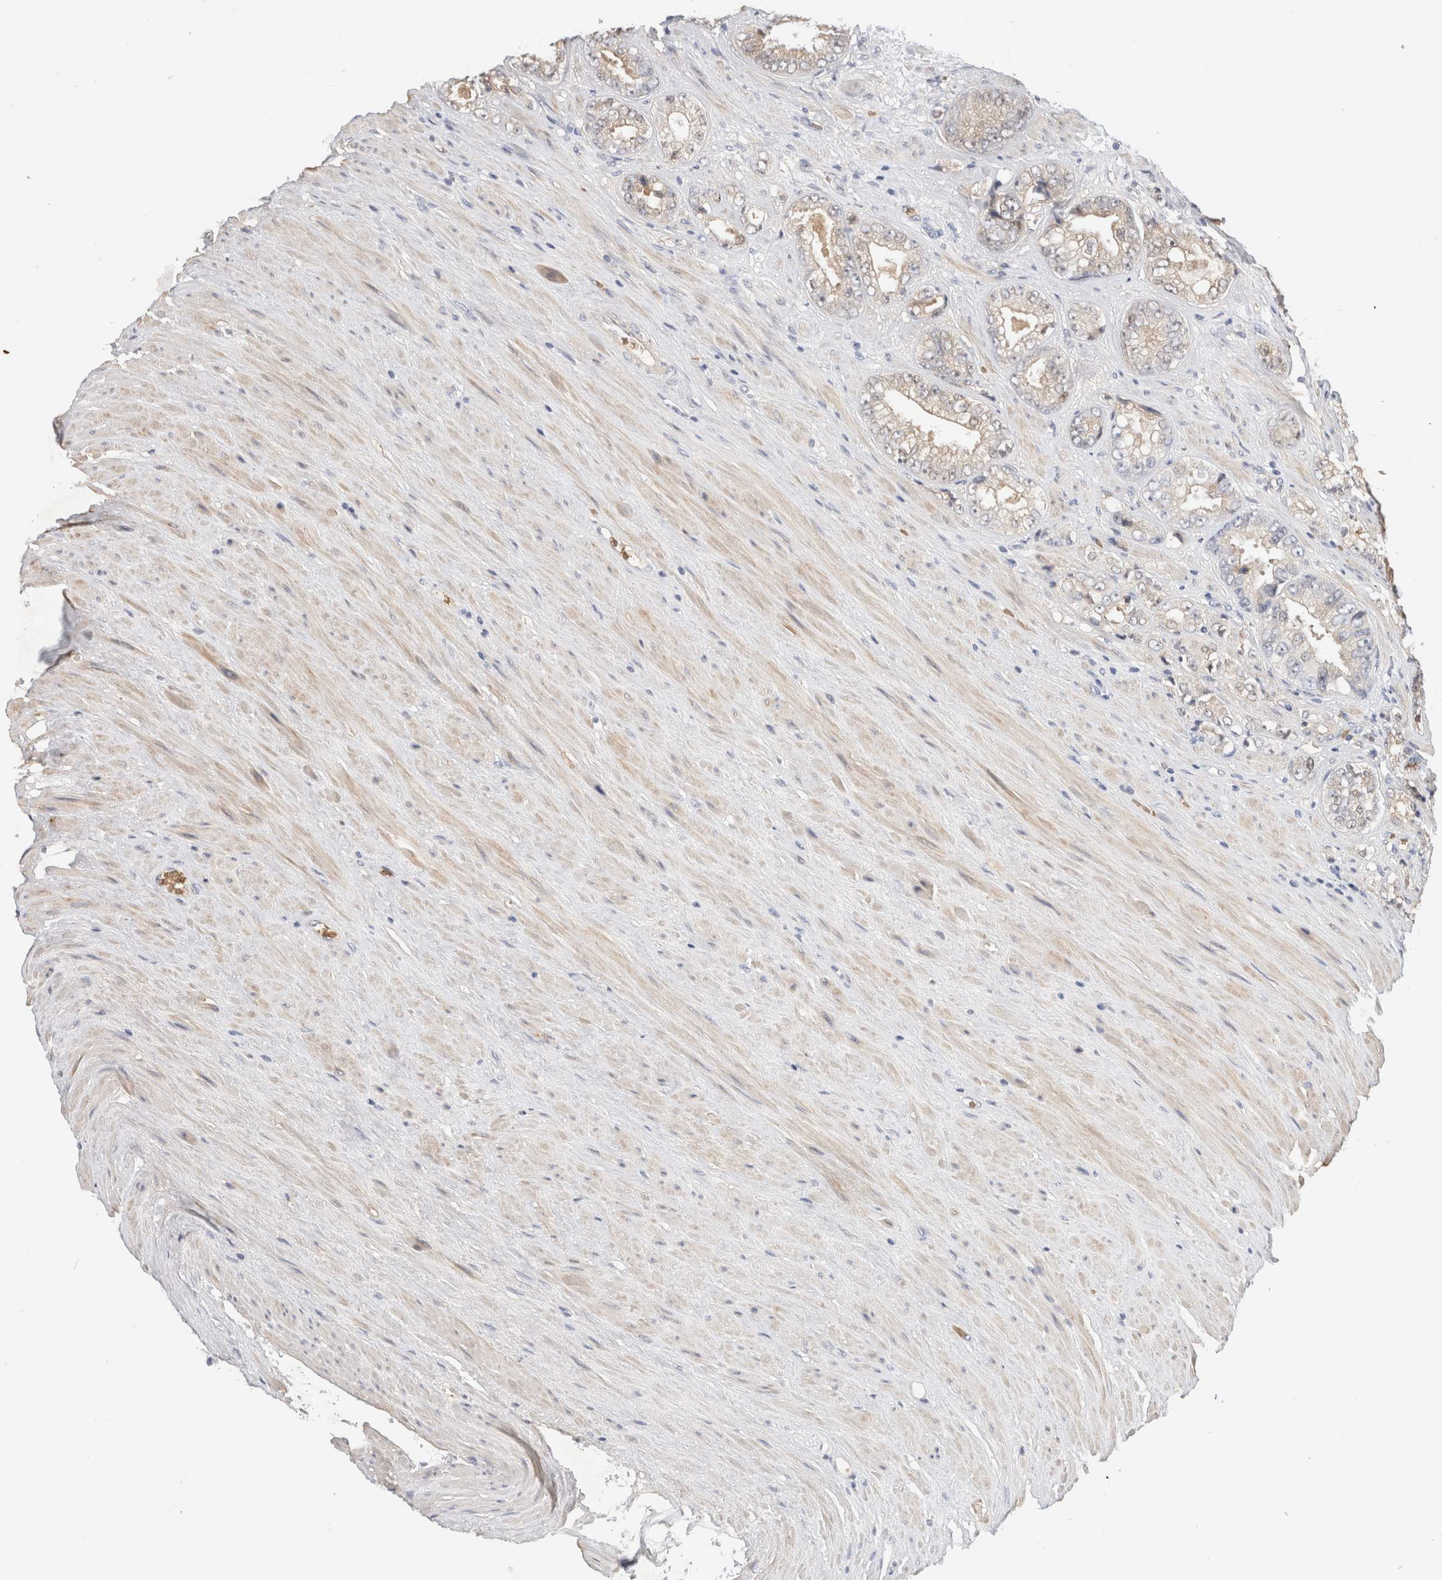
{"staining": {"intensity": "weak", "quantity": "<25%", "location": "cytoplasmic/membranous"}, "tissue": "prostate cancer", "cell_type": "Tumor cells", "image_type": "cancer", "snomed": [{"axis": "morphology", "description": "Adenocarcinoma, High grade"}, {"axis": "topography", "description": "Prostate"}], "caption": "High magnification brightfield microscopy of prostate cancer (adenocarcinoma (high-grade)) stained with DAB (3,3'-diaminobenzidine) (brown) and counterstained with hematoxylin (blue): tumor cells show no significant positivity.", "gene": "MST1", "patient": {"sex": "male", "age": 61}}